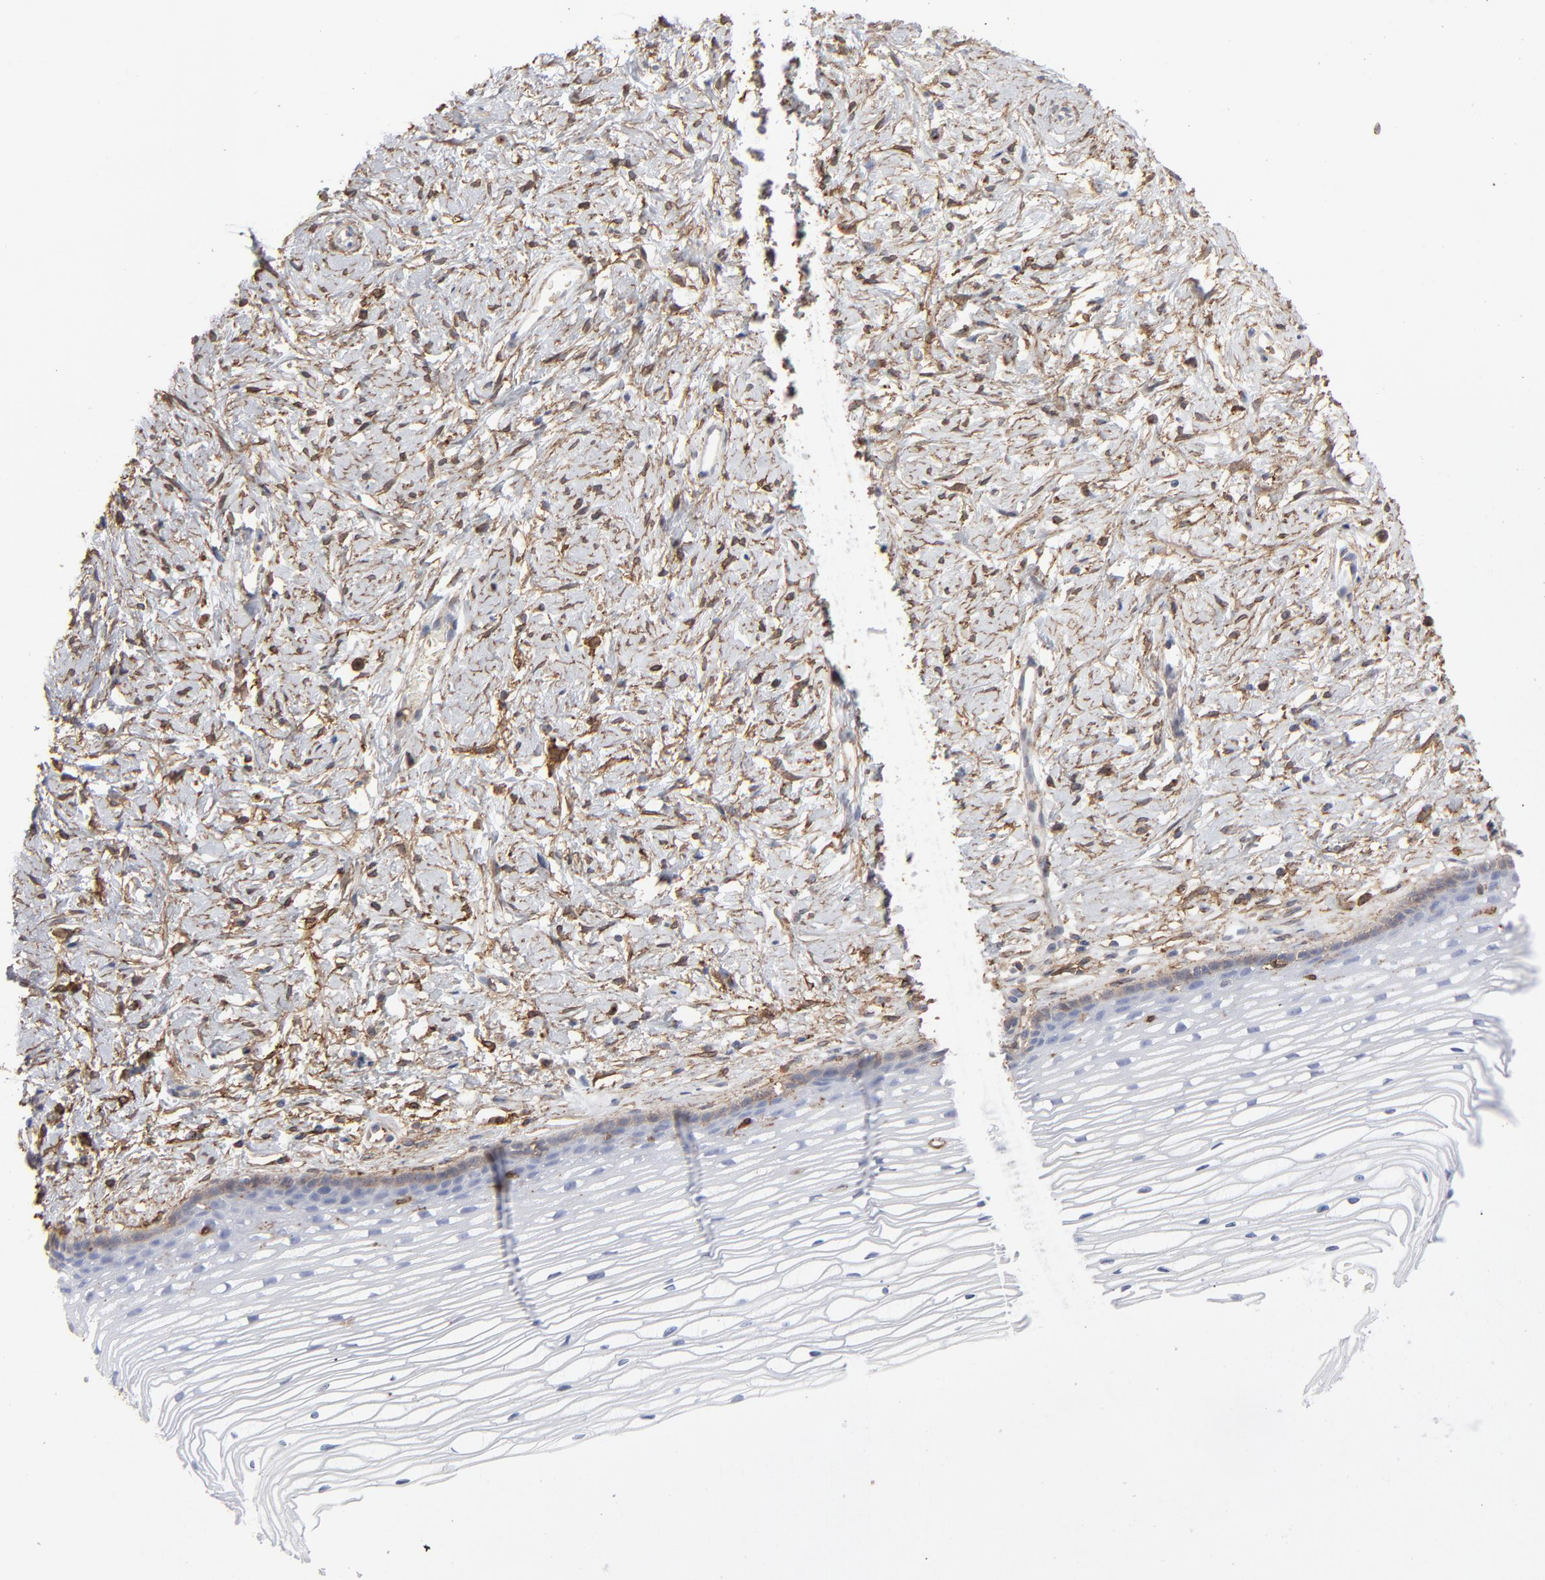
{"staining": {"intensity": "moderate", "quantity": "25%-75%", "location": "cytoplasmic/membranous"}, "tissue": "cervix", "cell_type": "Glandular cells", "image_type": "normal", "snomed": [{"axis": "morphology", "description": "Normal tissue, NOS"}, {"axis": "topography", "description": "Cervix"}], "caption": "DAB (3,3'-diaminobenzidine) immunohistochemical staining of benign human cervix reveals moderate cytoplasmic/membranous protein staining in approximately 25%-75% of glandular cells.", "gene": "ANXA5", "patient": {"sex": "female", "age": 77}}